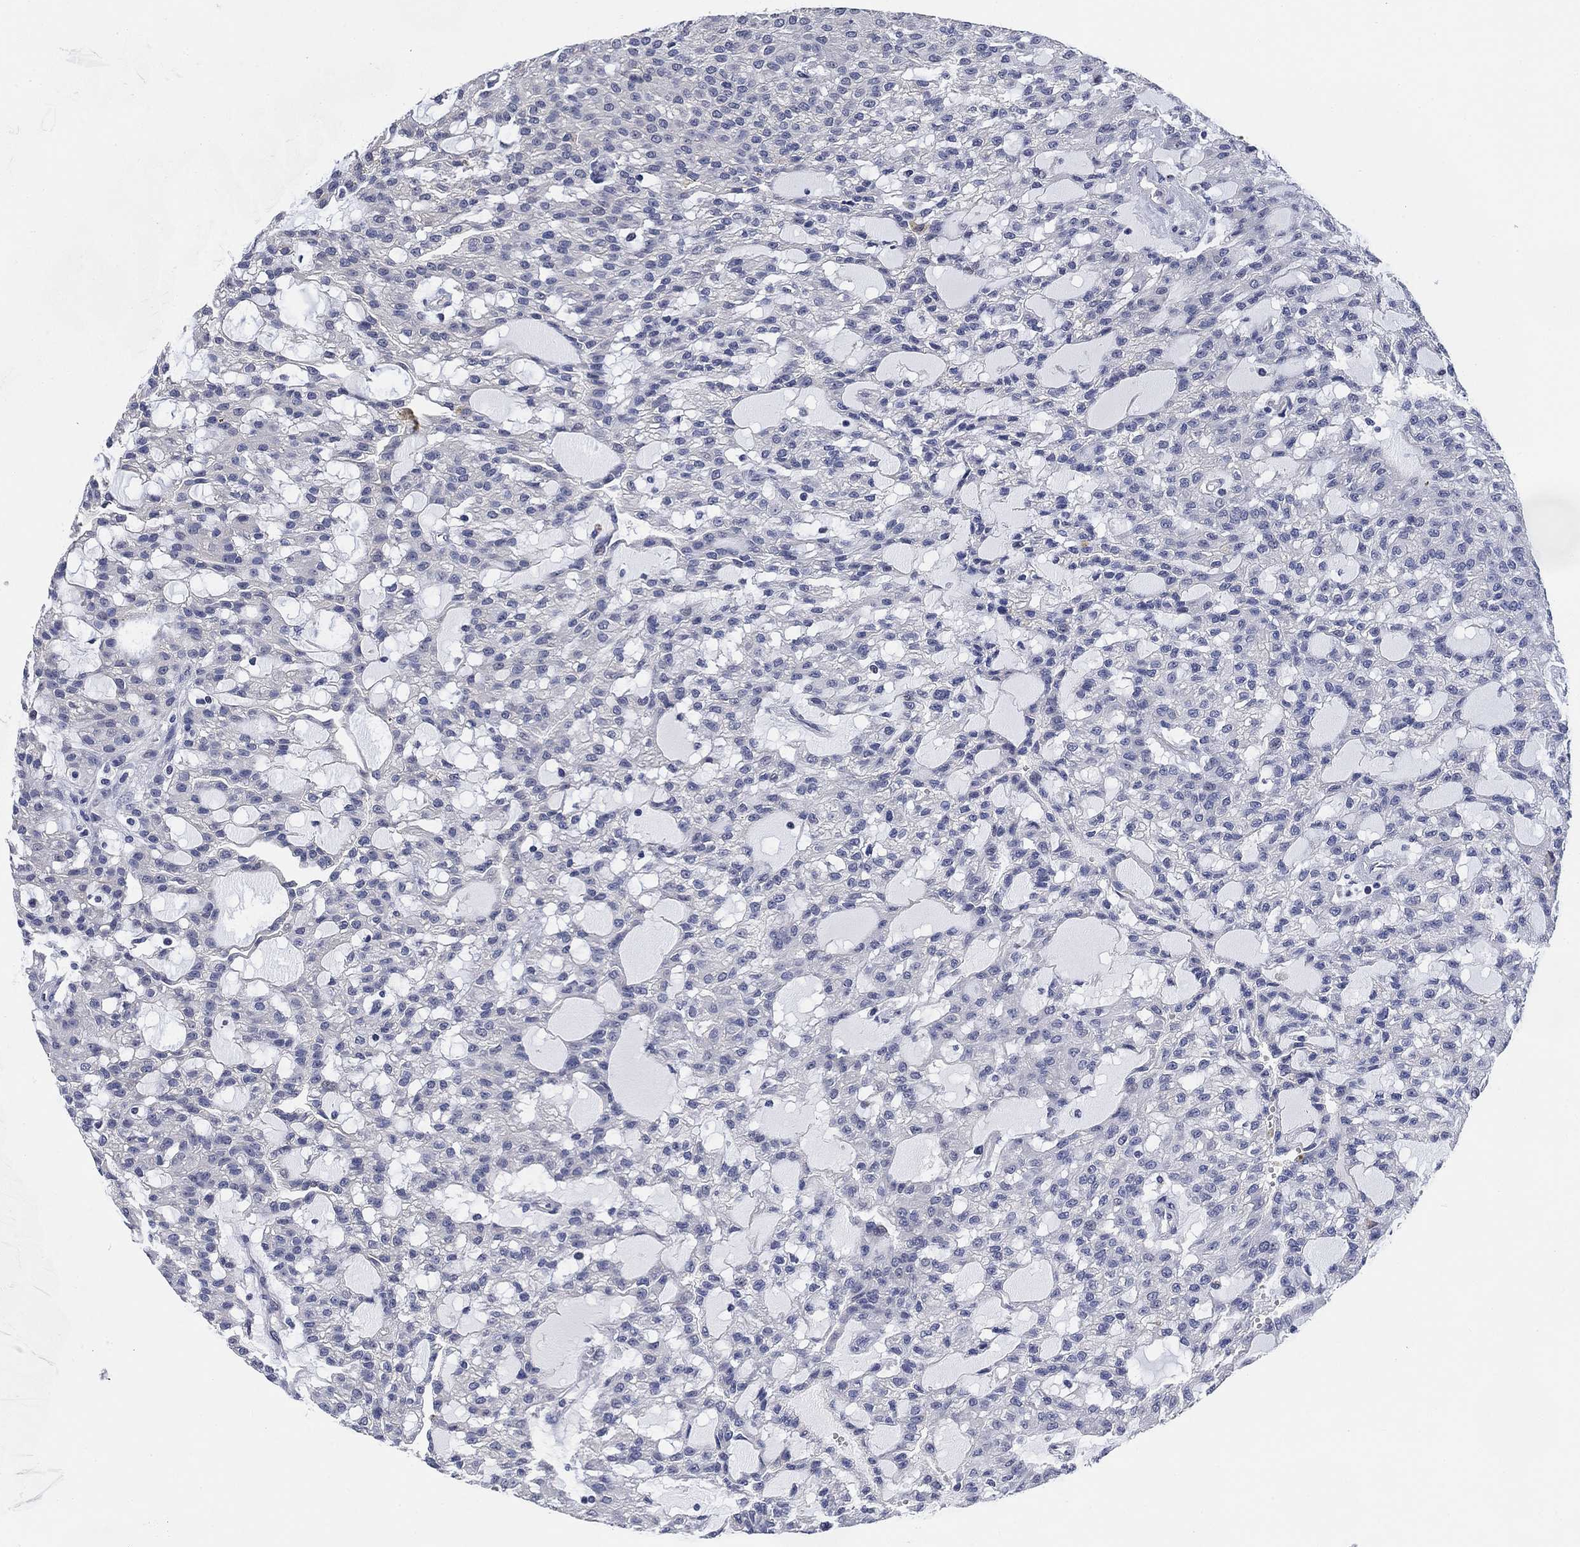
{"staining": {"intensity": "negative", "quantity": "none", "location": "none"}, "tissue": "renal cancer", "cell_type": "Tumor cells", "image_type": "cancer", "snomed": [{"axis": "morphology", "description": "Adenocarcinoma, NOS"}, {"axis": "topography", "description": "Kidney"}], "caption": "A photomicrograph of human adenocarcinoma (renal) is negative for staining in tumor cells.", "gene": "DAZL", "patient": {"sex": "male", "age": 63}}